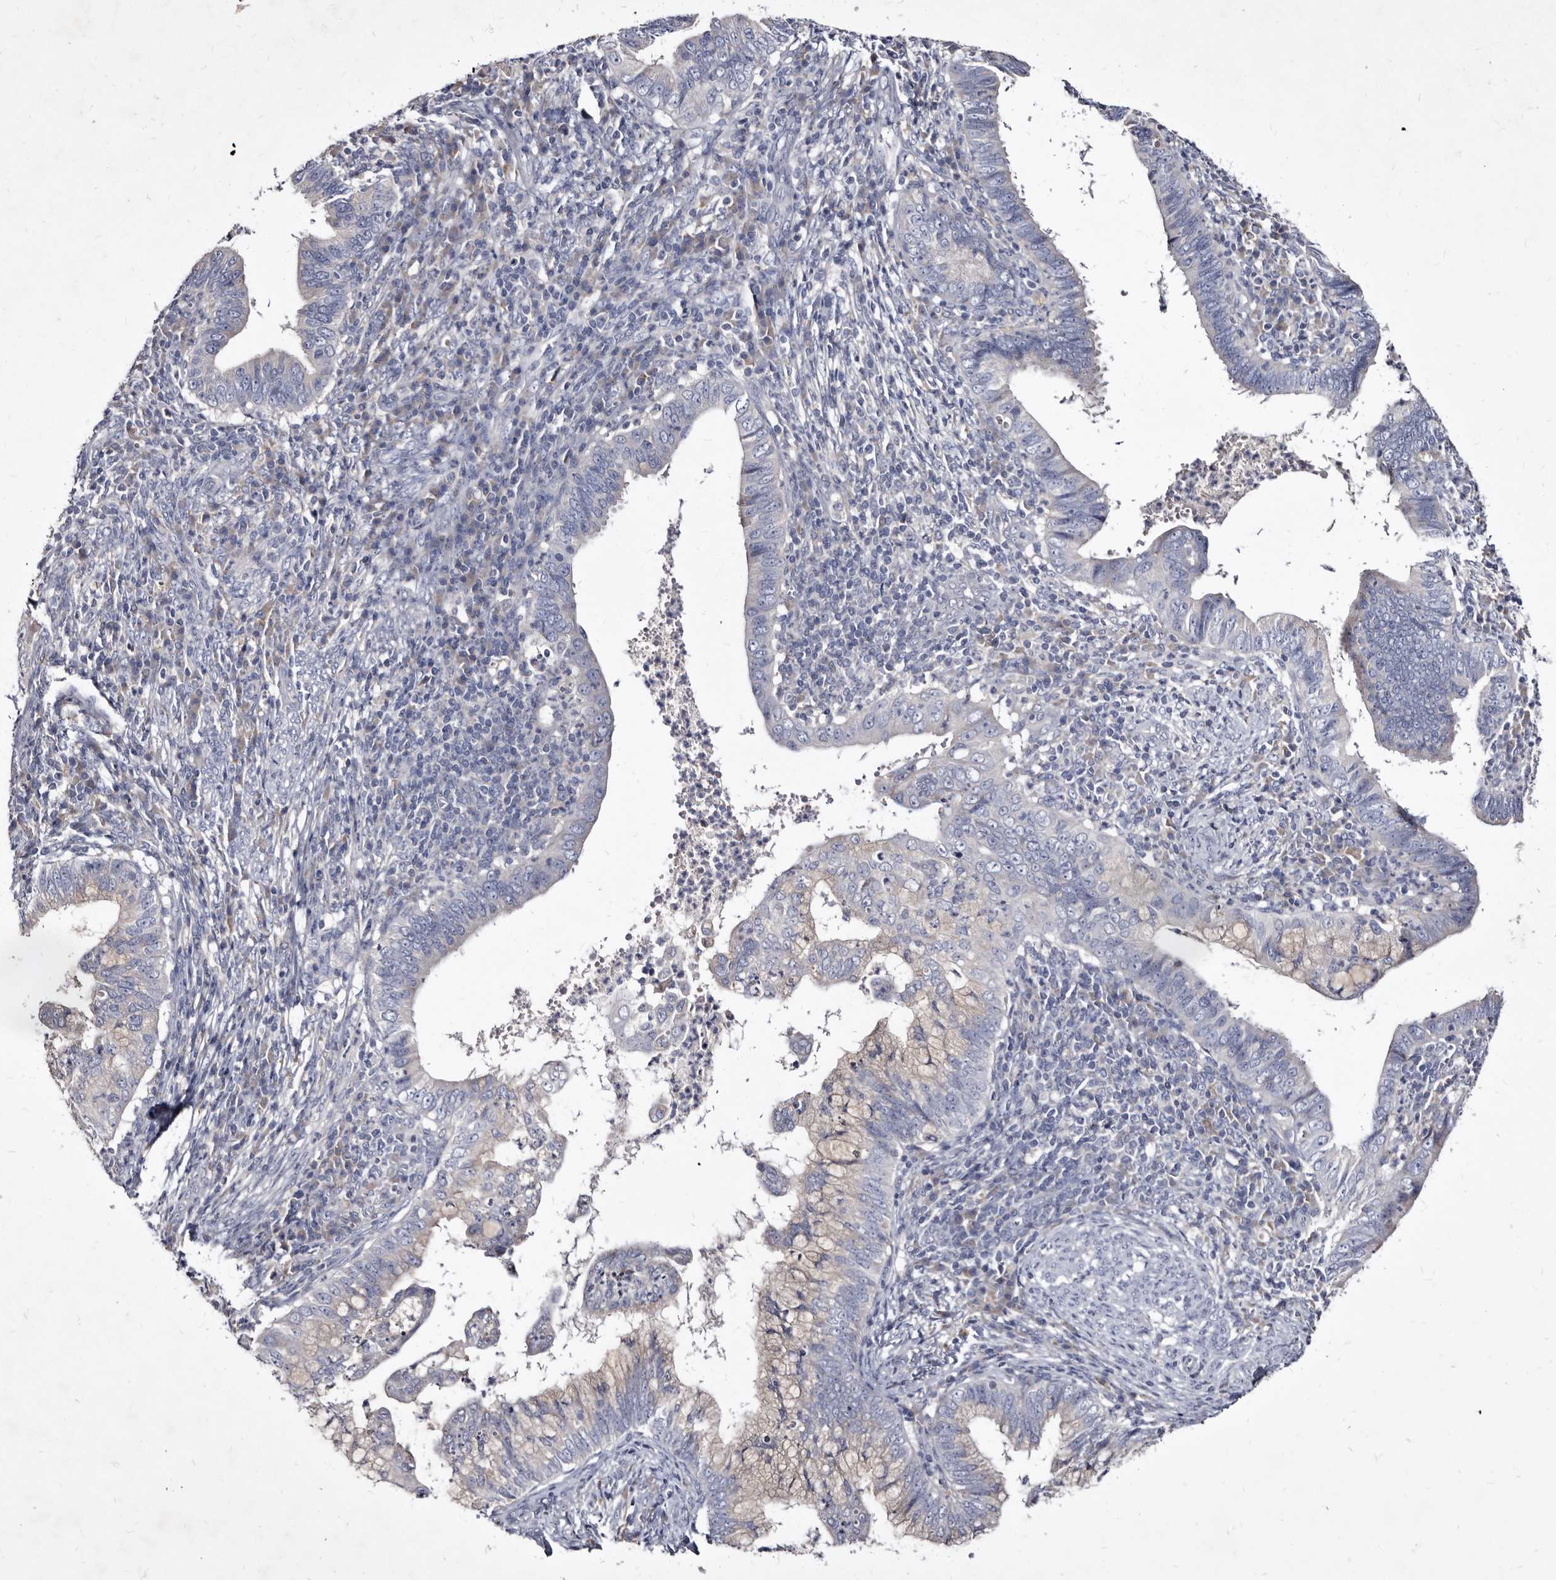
{"staining": {"intensity": "weak", "quantity": "25%-75%", "location": "cytoplasmic/membranous"}, "tissue": "cervical cancer", "cell_type": "Tumor cells", "image_type": "cancer", "snomed": [{"axis": "morphology", "description": "Adenocarcinoma, NOS"}, {"axis": "topography", "description": "Cervix"}], "caption": "A brown stain labels weak cytoplasmic/membranous staining of a protein in human adenocarcinoma (cervical) tumor cells.", "gene": "SLC39A2", "patient": {"sex": "female", "age": 36}}